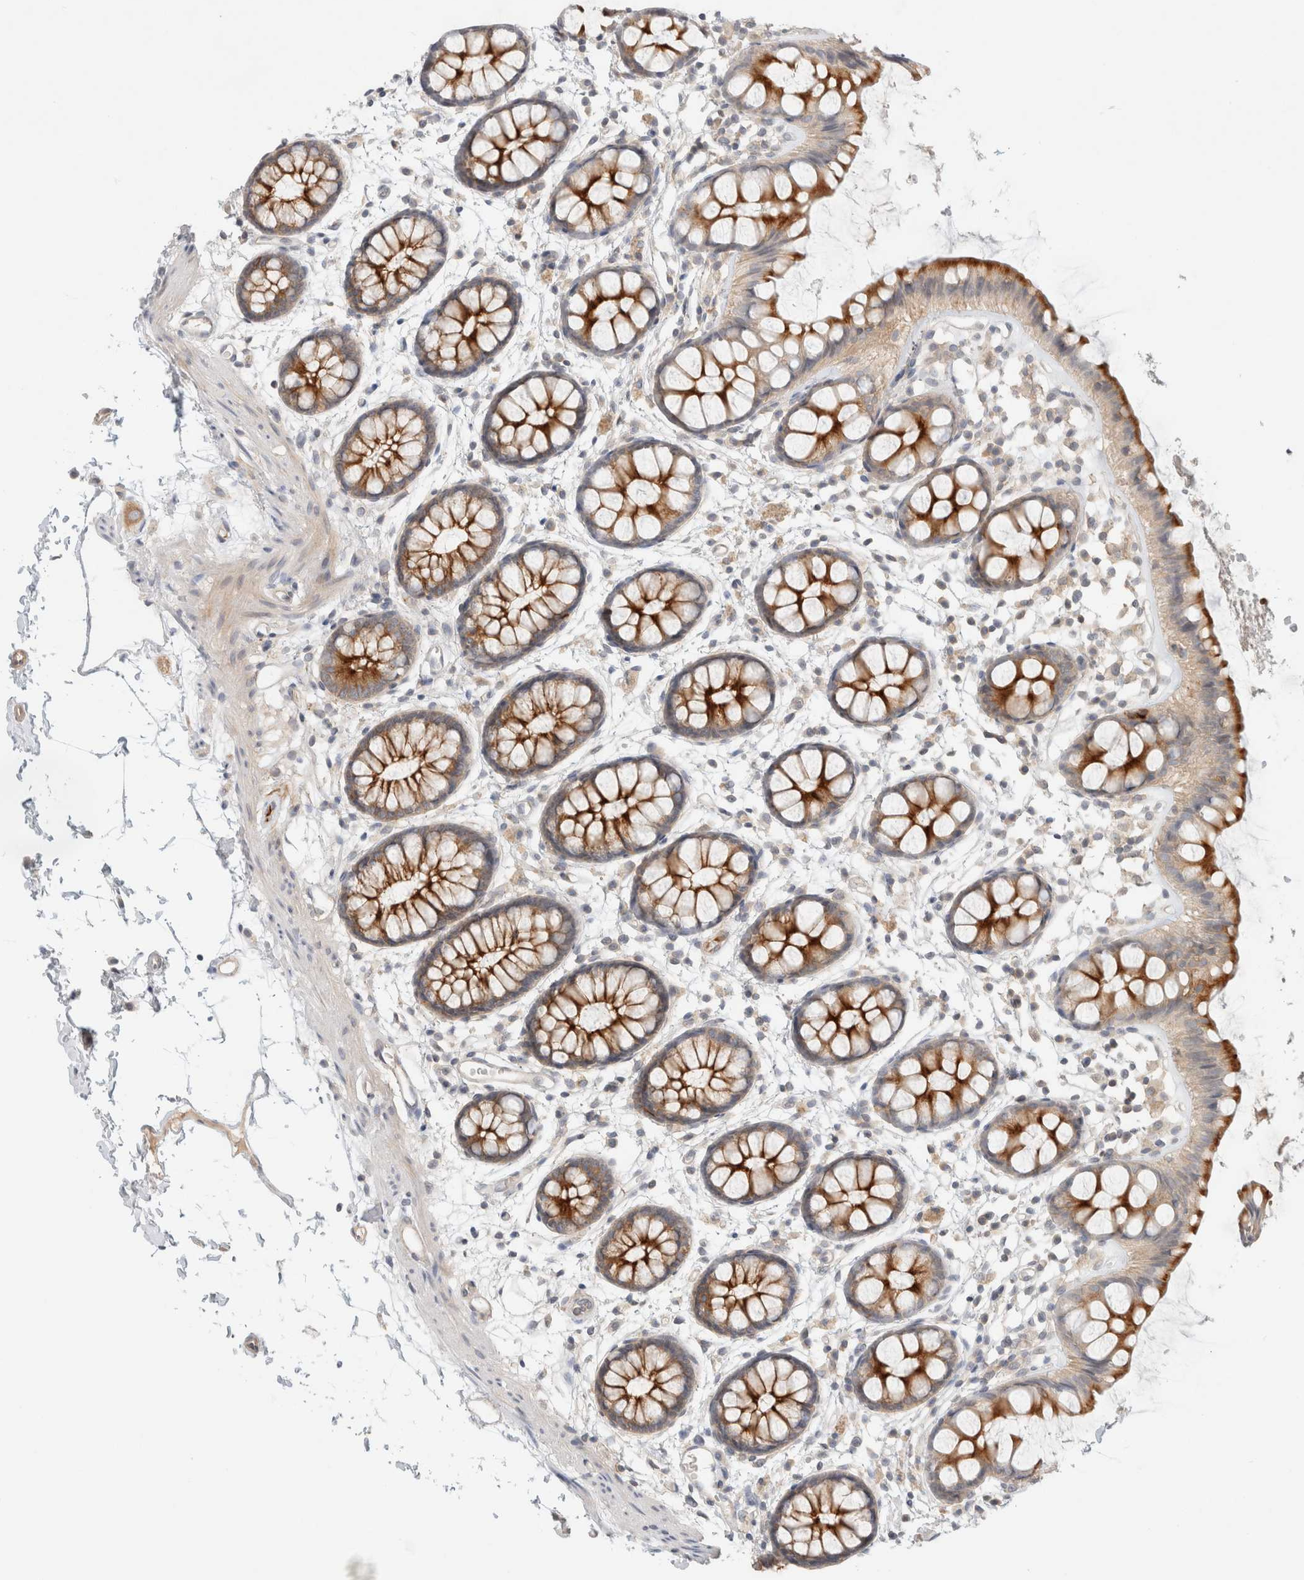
{"staining": {"intensity": "strong", "quantity": ">75%", "location": "cytoplasmic/membranous"}, "tissue": "rectum", "cell_type": "Glandular cells", "image_type": "normal", "snomed": [{"axis": "morphology", "description": "Normal tissue, NOS"}, {"axis": "topography", "description": "Rectum"}], "caption": "Strong cytoplasmic/membranous staining is appreciated in approximately >75% of glandular cells in unremarkable rectum. The staining is performed using DAB brown chromogen to label protein expression. The nuclei are counter-stained blue using hematoxylin.", "gene": "MARK3", "patient": {"sex": "female", "age": 66}}